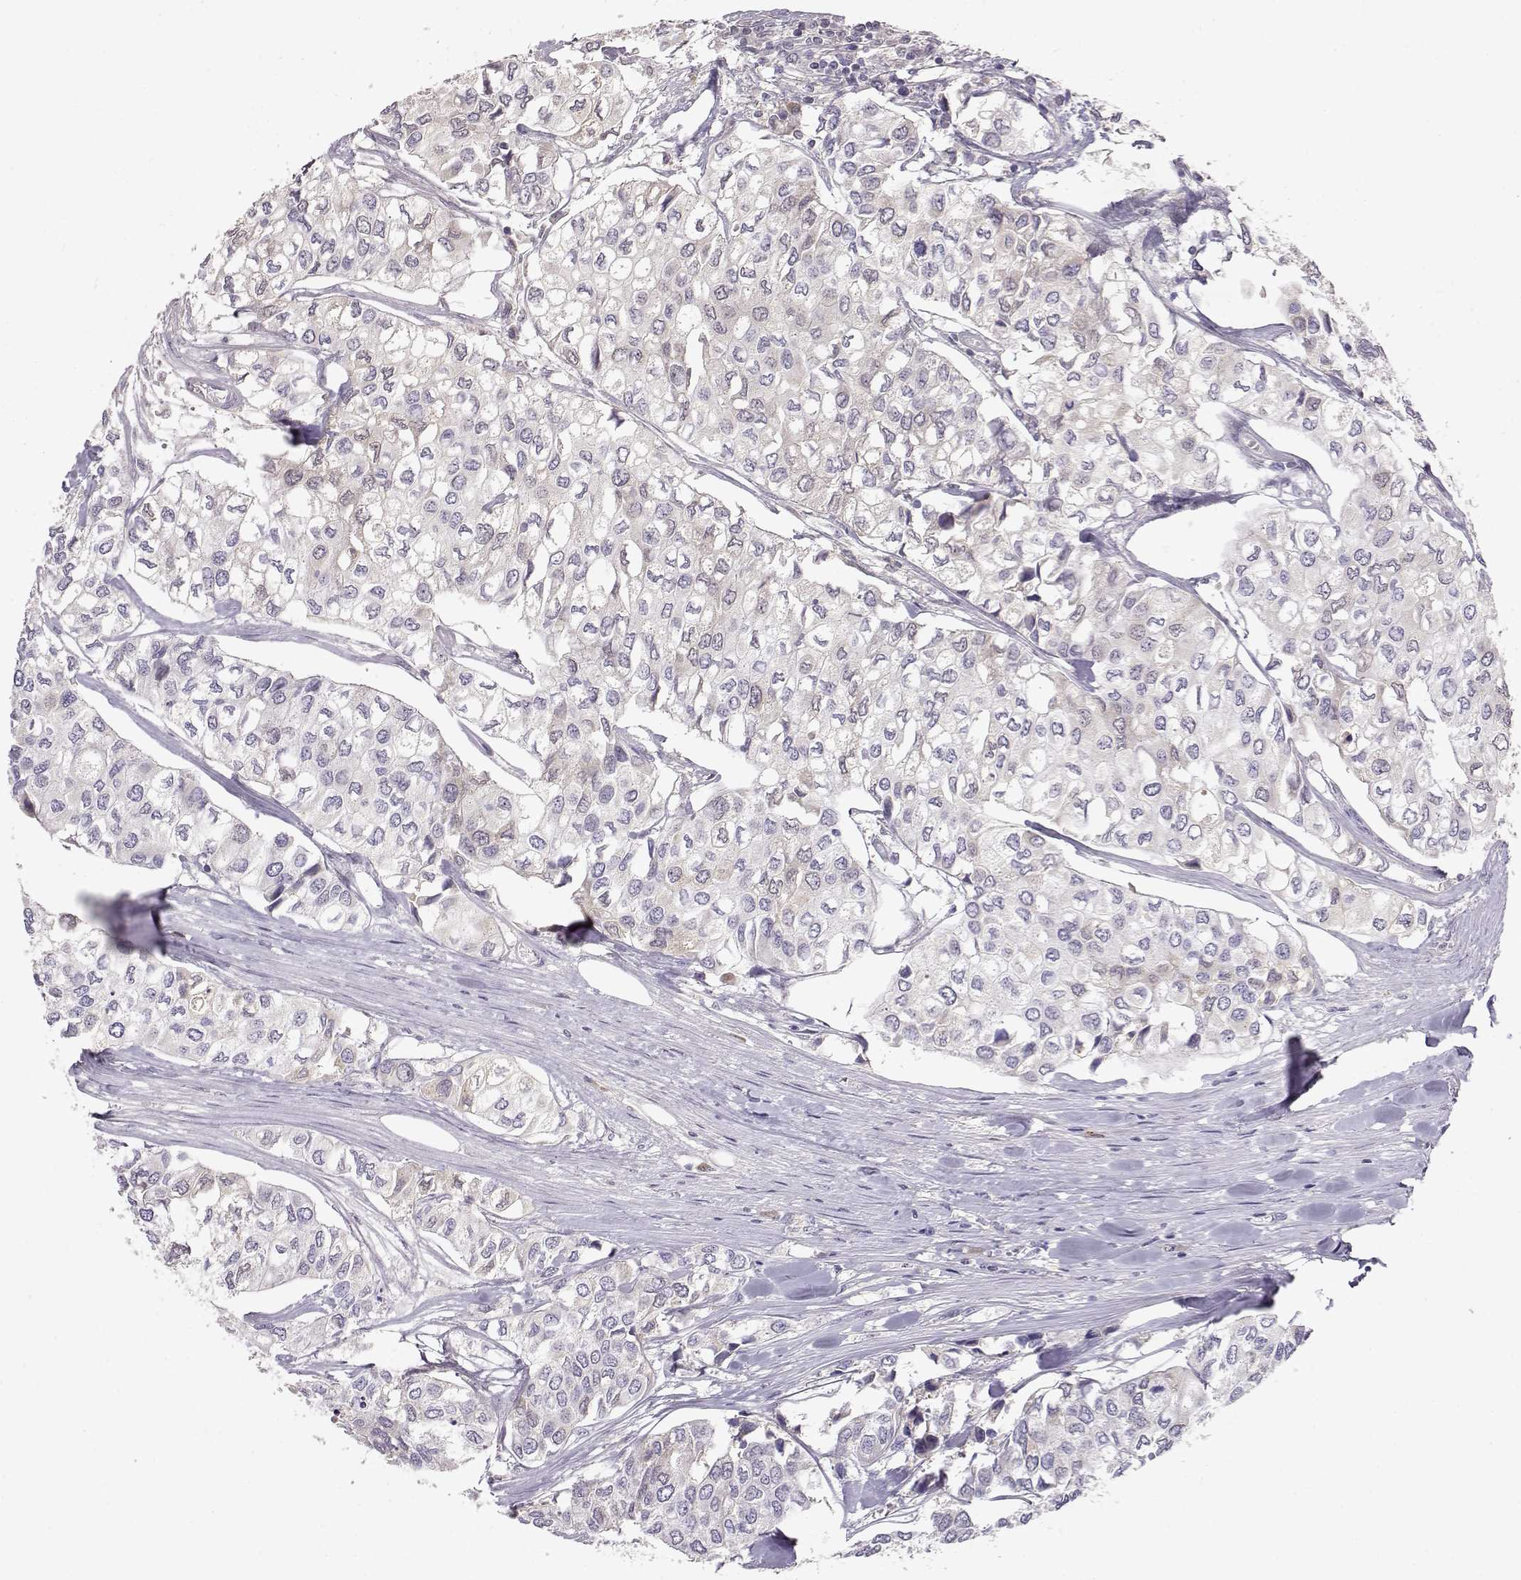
{"staining": {"intensity": "negative", "quantity": "none", "location": "none"}, "tissue": "urothelial cancer", "cell_type": "Tumor cells", "image_type": "cancer", "snomed": [{"axis": "morphology", "description": "Urothelial carcinoma, High grade"}, {"axis": "topography", "description": "Urinary bladder"}], "caption": "Tumor cells show no significant positivity in urothelial cancer.", "gene": "TACR1", "patient": {"sex": "male", "age": 73}}